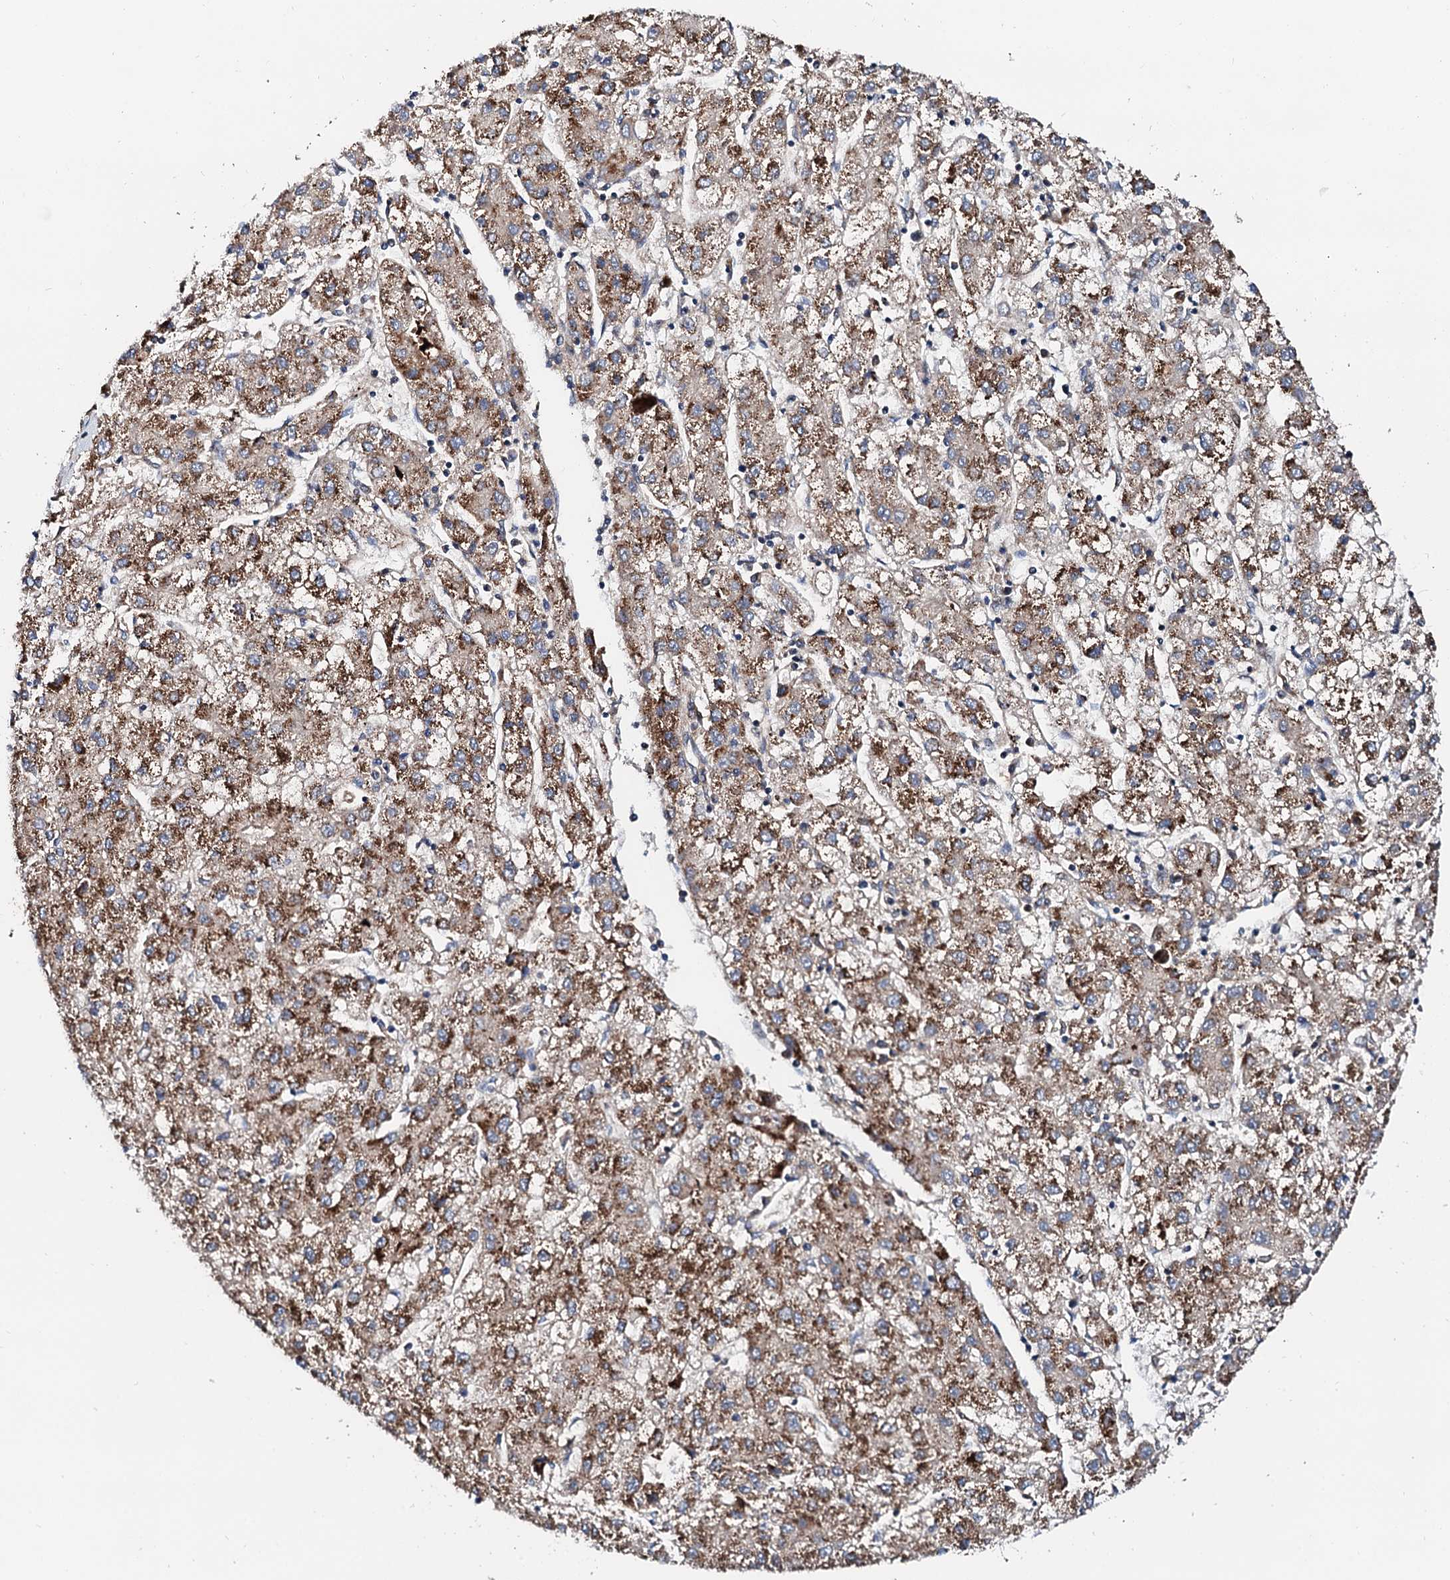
{"staining": {"intensity": "moderate", "quantity": ">75%", "location": "cytoplasmic/membranous"}, "tissue": "liver cancer", "cell_type": "Tumor cells", "image_type": "cancer", "snomed": [{"axis": "morphology", "description": "Carcinoma, Hepatocellular, NOS"}, {"axis": "topography", "description": "Liver"}], "caption": "Immunohistochemical staining of human liver cancer (hepatocellular carcinoma) demonstrates medium levels of moderate cytoplasmic/membranous expression in approximately >75% of tumor cells.", "gene": "SLC10A7", "patient": {"sex": "male", "age": 72}}